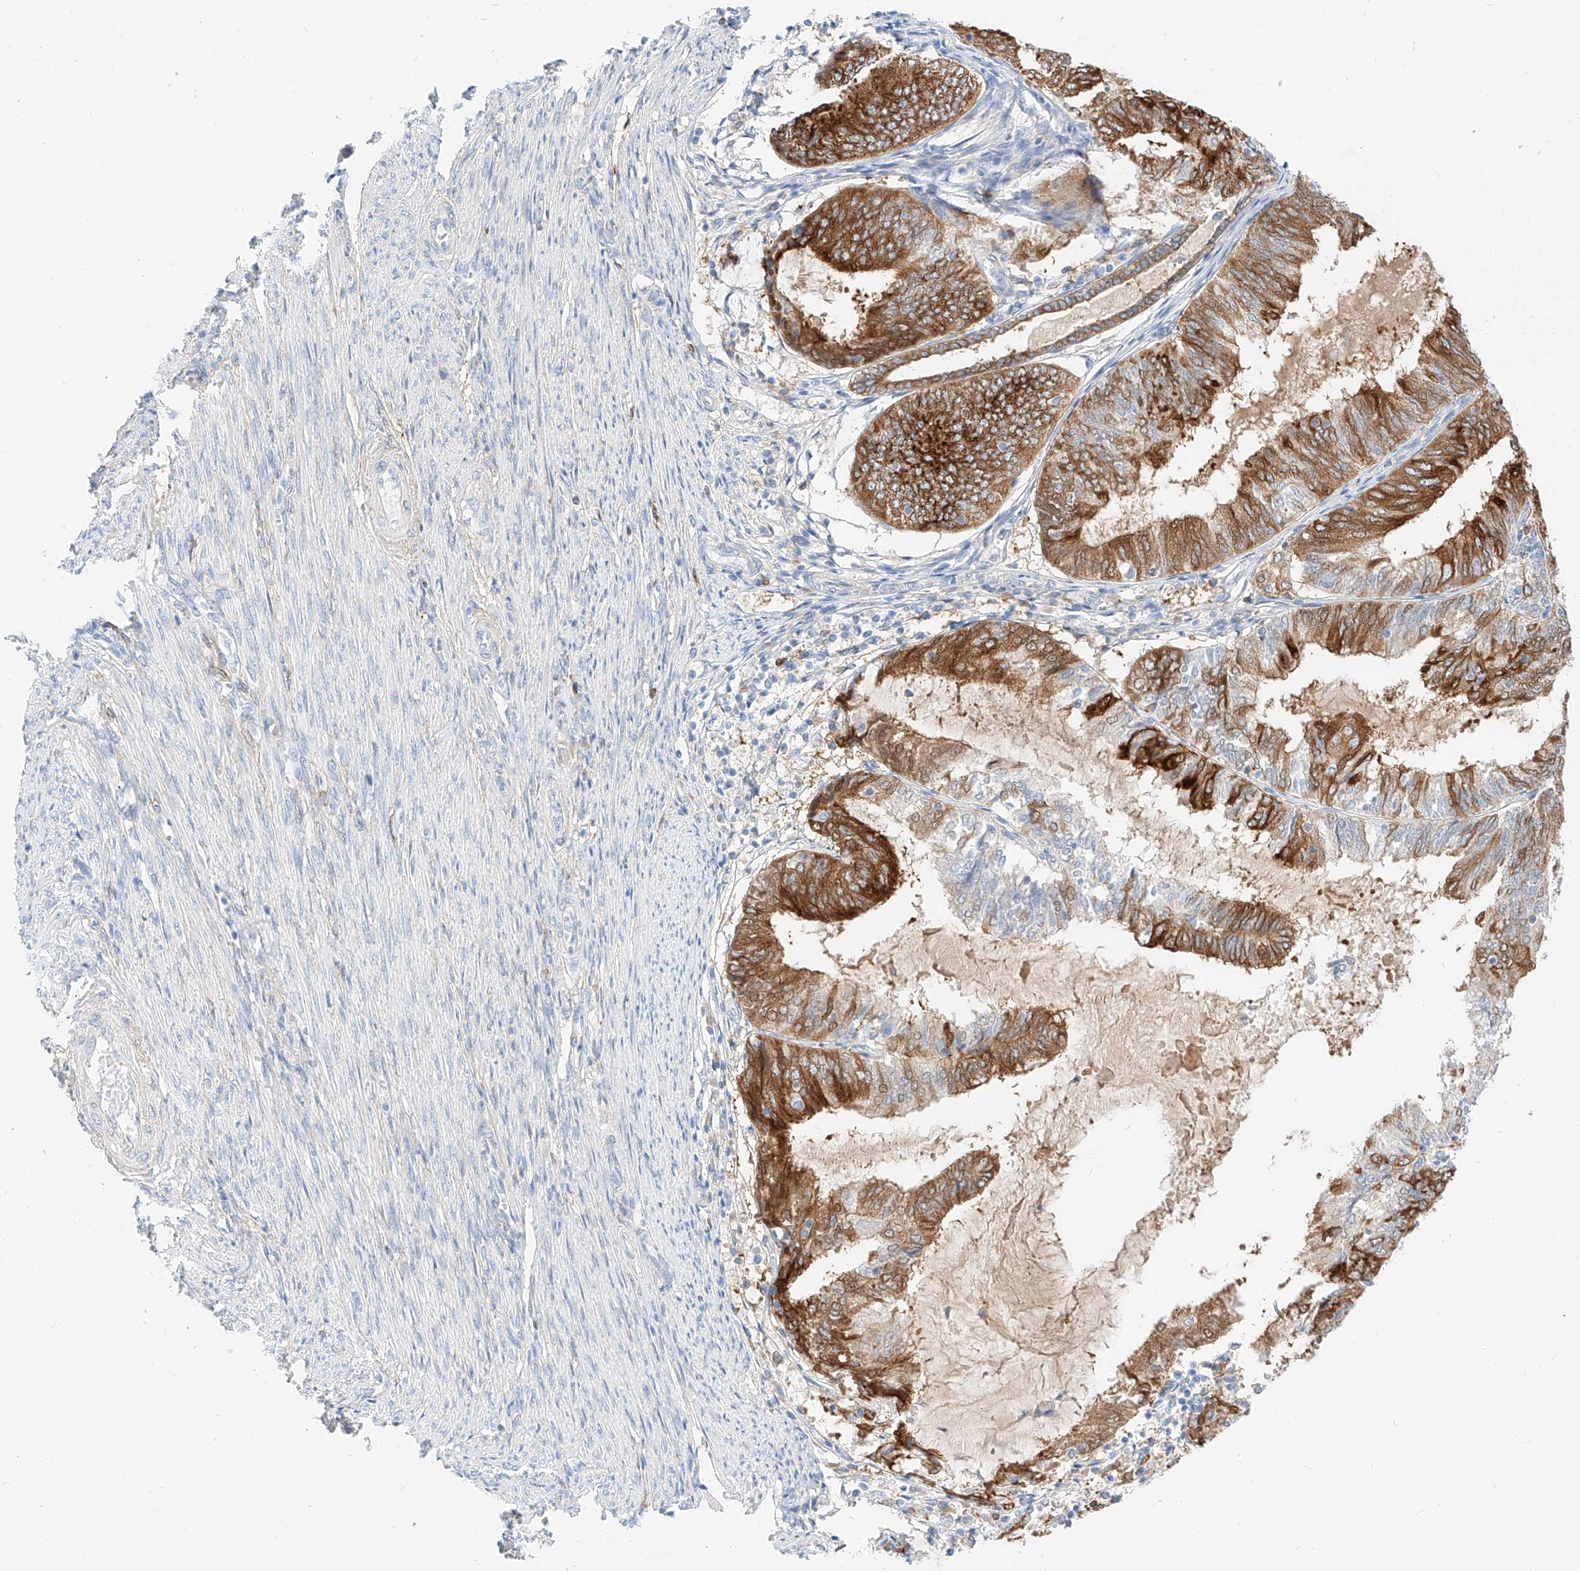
{"staining": {"intensity": "strong", "quantity": ">75%", "location": "cytoplasmic/membranous"}, "tissue": "endometrial cancer", "cell_type": "Tumor cells", "image_type": "cancer", "snomed": [{"axis": "morphology", "description": "Adenocarcinoma, NOS"}, {"axis": "topography", "description": "Endometrium"}], "caption": "DAB immunohistochemical staining of human adenocarcinoma (endometrial) exhibits strong cytoplasmic/membranous protein expression in about >75% of tumor cells.", "gene": "MAP7", "patient": {"sex": "female", "age": 81}}